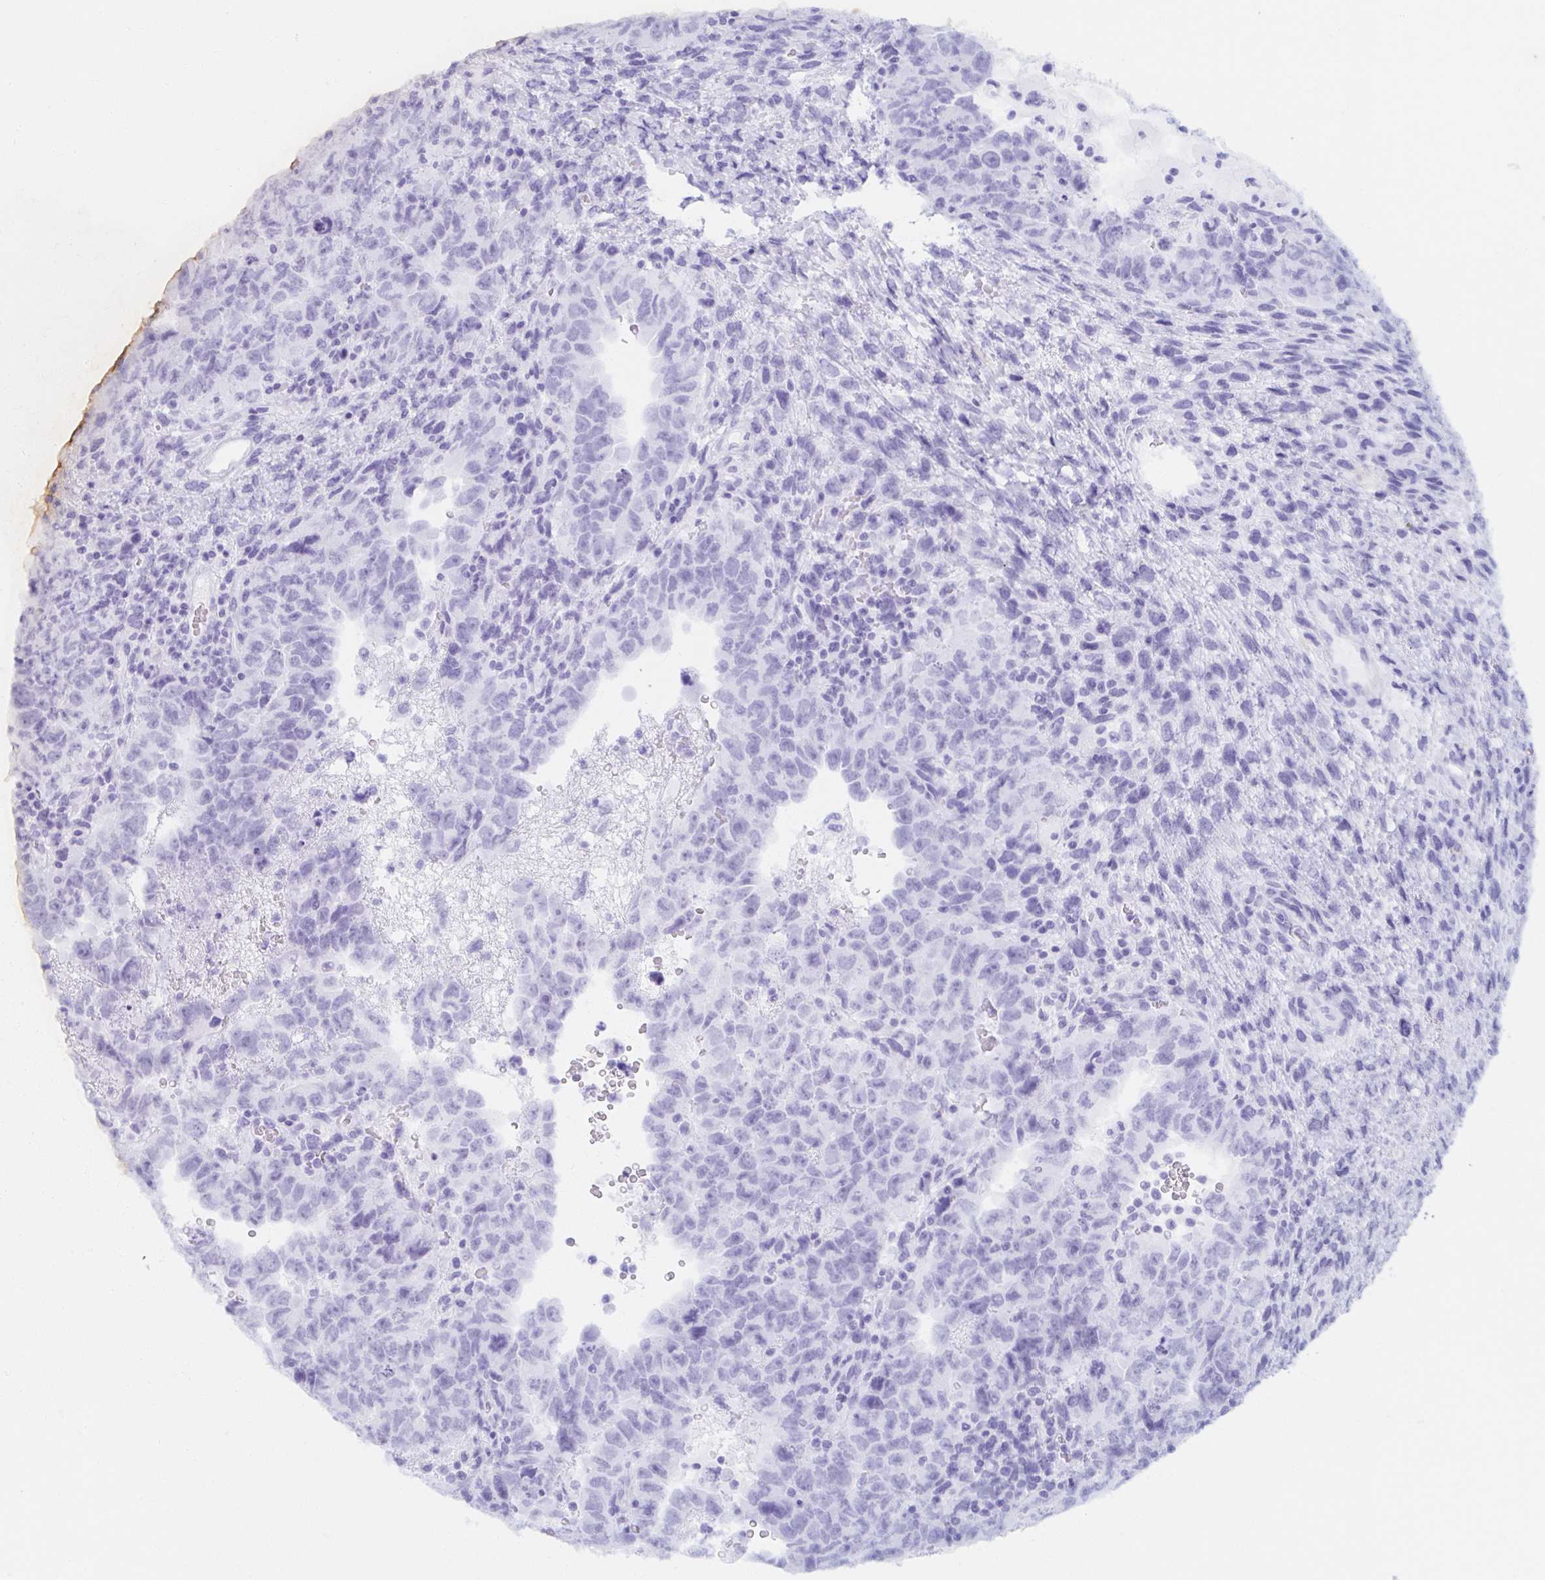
{"staining": {"intensity": "negative", "quantity": "none", "location": "none"}, "tissue": "testis cancer", "cell_type": "Tumor cells", "image_type": "cancer", "snomed": [{"axis": "morphology", "description": "Carcinoma, Embryonal, NOS"}, {"axis": "topography", "description": "Testis"}], "caption": "The immunohistochemistry (IHC) photomicrograph has no significant positivity in tumor cells of testis cancer (embryonal carcinoma) tissue.", "gene": "SKP2", "patient": {"sex": "male", "age": 24}}